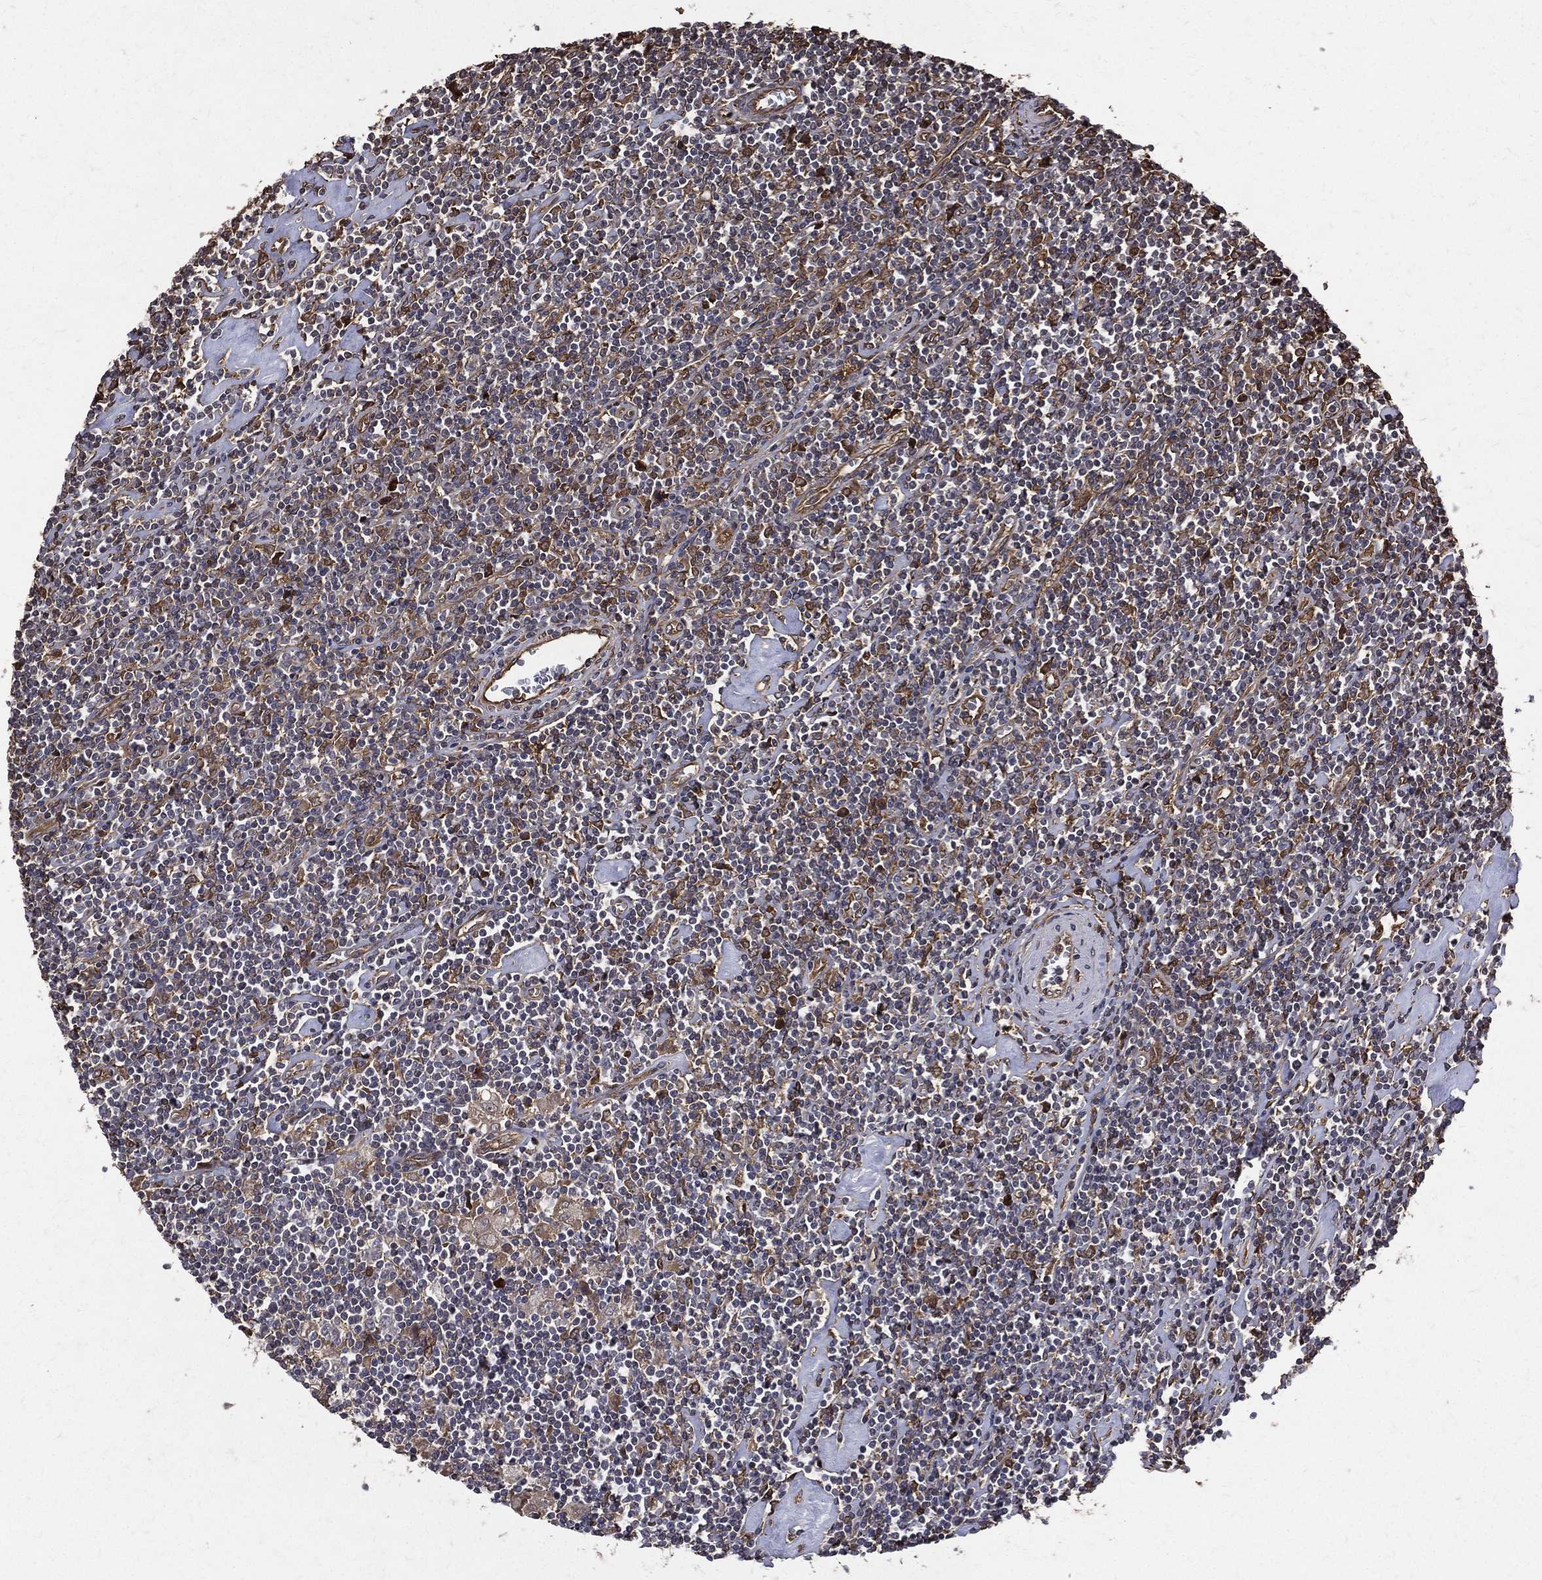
{"staining": {"intensity": "weak", "quantity": "25%-75%", "location": "cytoplasmic/membranous"}, "tissue": "lymphoma", "cell_type": "Tumor cells", "image_type": "cancer", "snomed": [{"axis": "morphology", "description": "Hodgkin's disease, NOS"}, {"axis": "topography", "description": "Lymph node"}], "caption": "Weak cytoplasmic/membranous protein staining is present in about 25%-75% of tumor cells in Hodgkin's disease. (IHC, brightfield microscopy, high magnification).", "gene": "DPYSL2", "patient": {"sex": "male", "age": 40}}